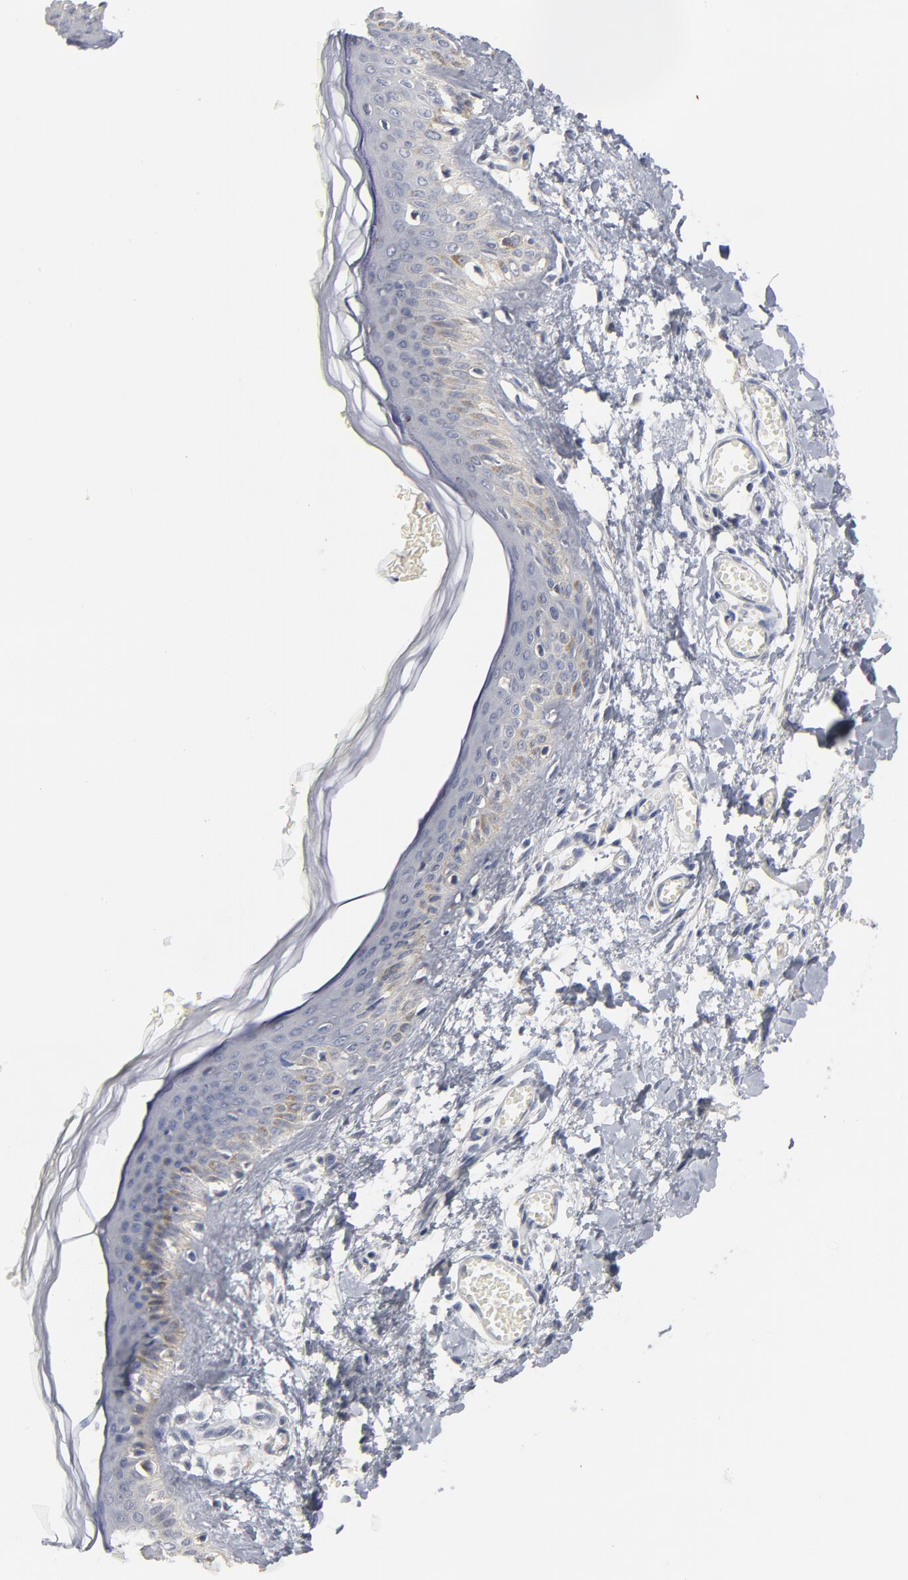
{"staining": {"intensity": "negative", "quantity": "none", "location": "none"}, "tissue": "skin", "cell_type": "Fibroblasts", "image_type": "normal", "snomed": [{"axis": "morphology", "description": "Normal tissue, NOS"}, {"axis": "morphology", "description": "Sarcoma, NOS"}, {"axis": "topography", "description": "Skin"}, {"axis": "topography", "description": "Soft tissue"}], "caption": "DAB immunohistochemical staining of unremarkable human skin displays no significant expression in fibroblasts.", "gene": "DNAL4", "patient": {"sex": "female", "age": 51}}